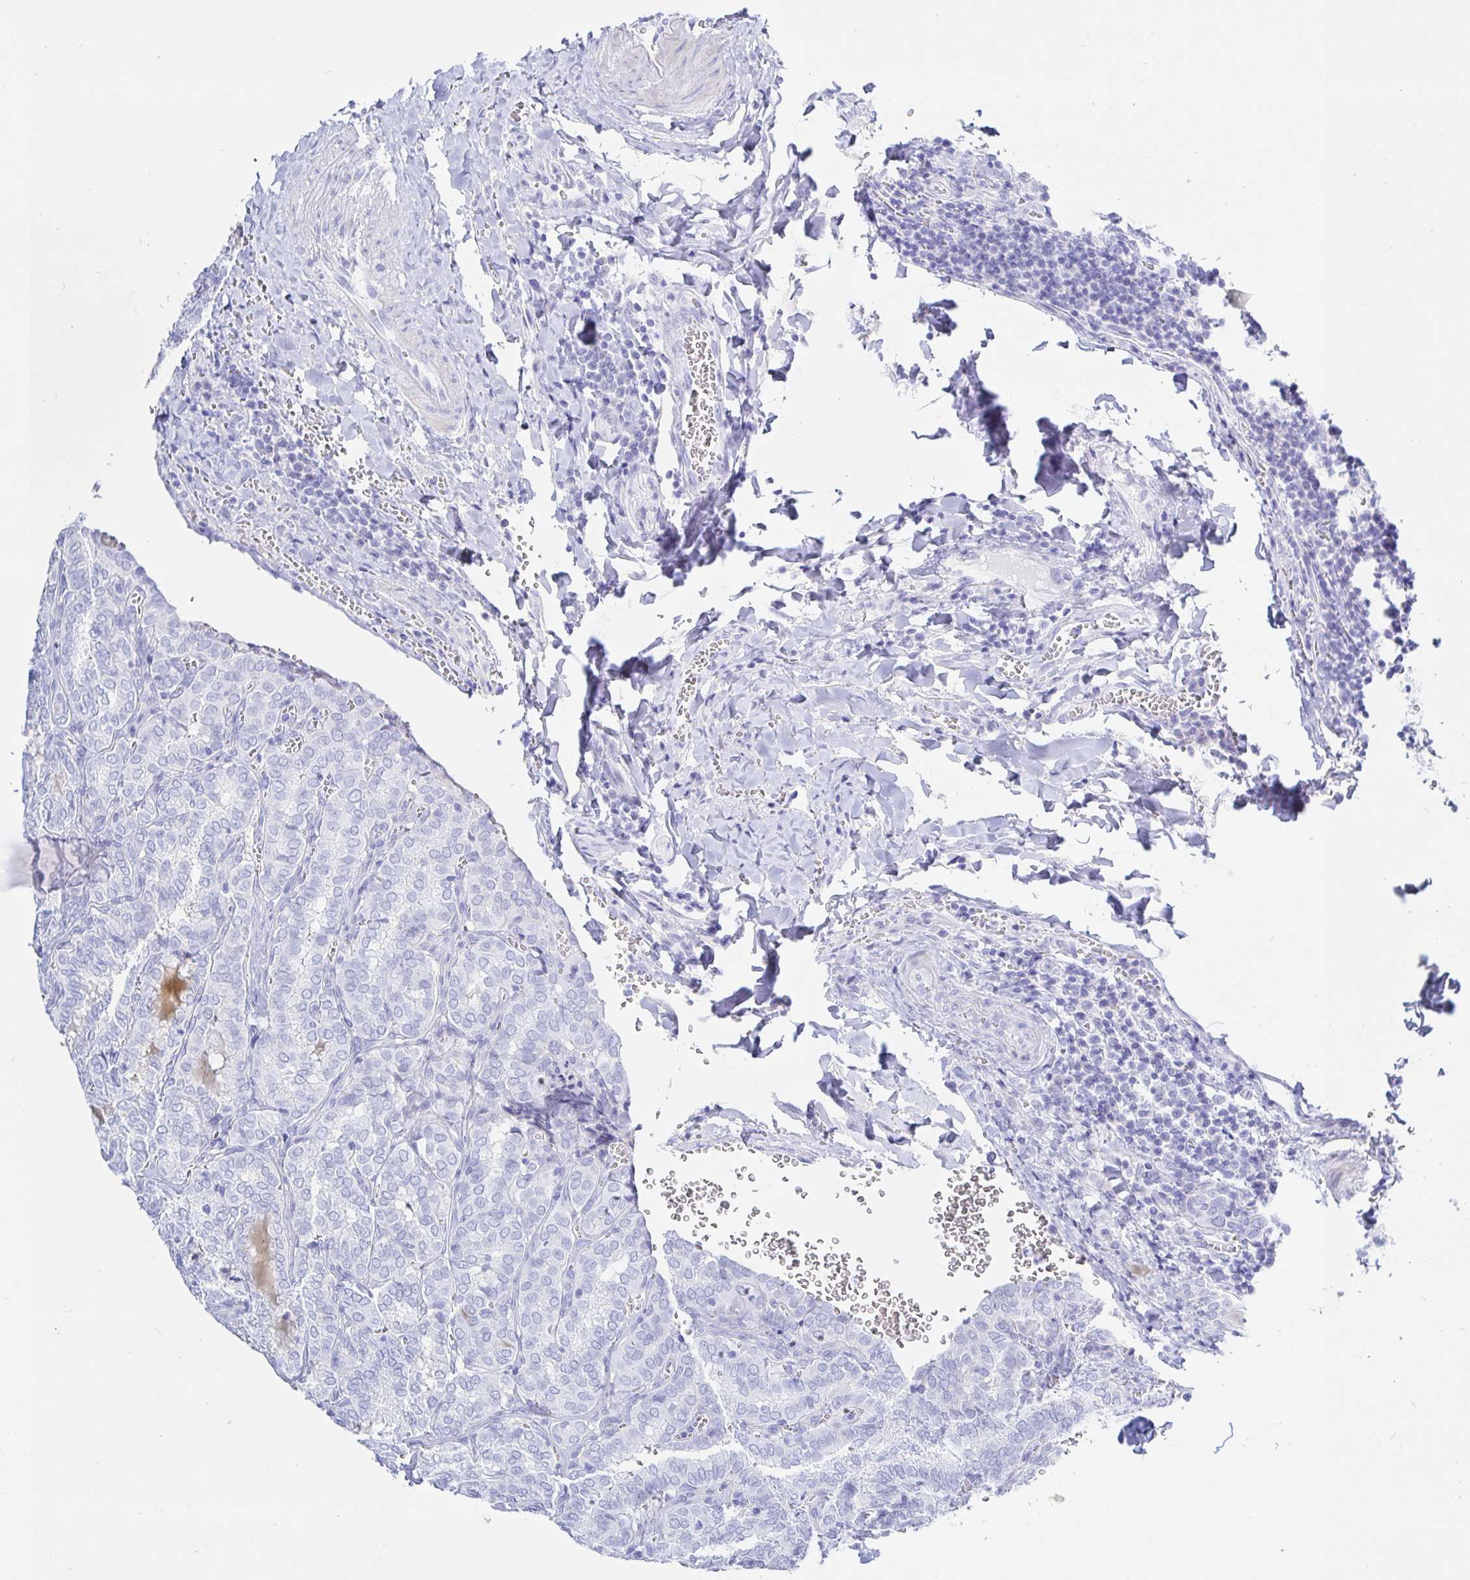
{"staining": {"intensity": "negative", "quantity": "none", "location": "none"}, "tissue": "thyroid cancer", "cell_type": "Tumor cells", "image_type": "cancer", "snomed": [{"axis": "morphology", "description": "Papillary adenocarcinoma, NOS"}, {"axis": "topography", "description": "Thyroid gland"}], "caption": "Immunohistochemistry (IHC) image of neoplastic tissue: thyroid cancer stained with DAB exhibits no significant protein positivity in tumor cells.", "gene": "KCNH6", "patient": {"sex": "female", "age": 30}}